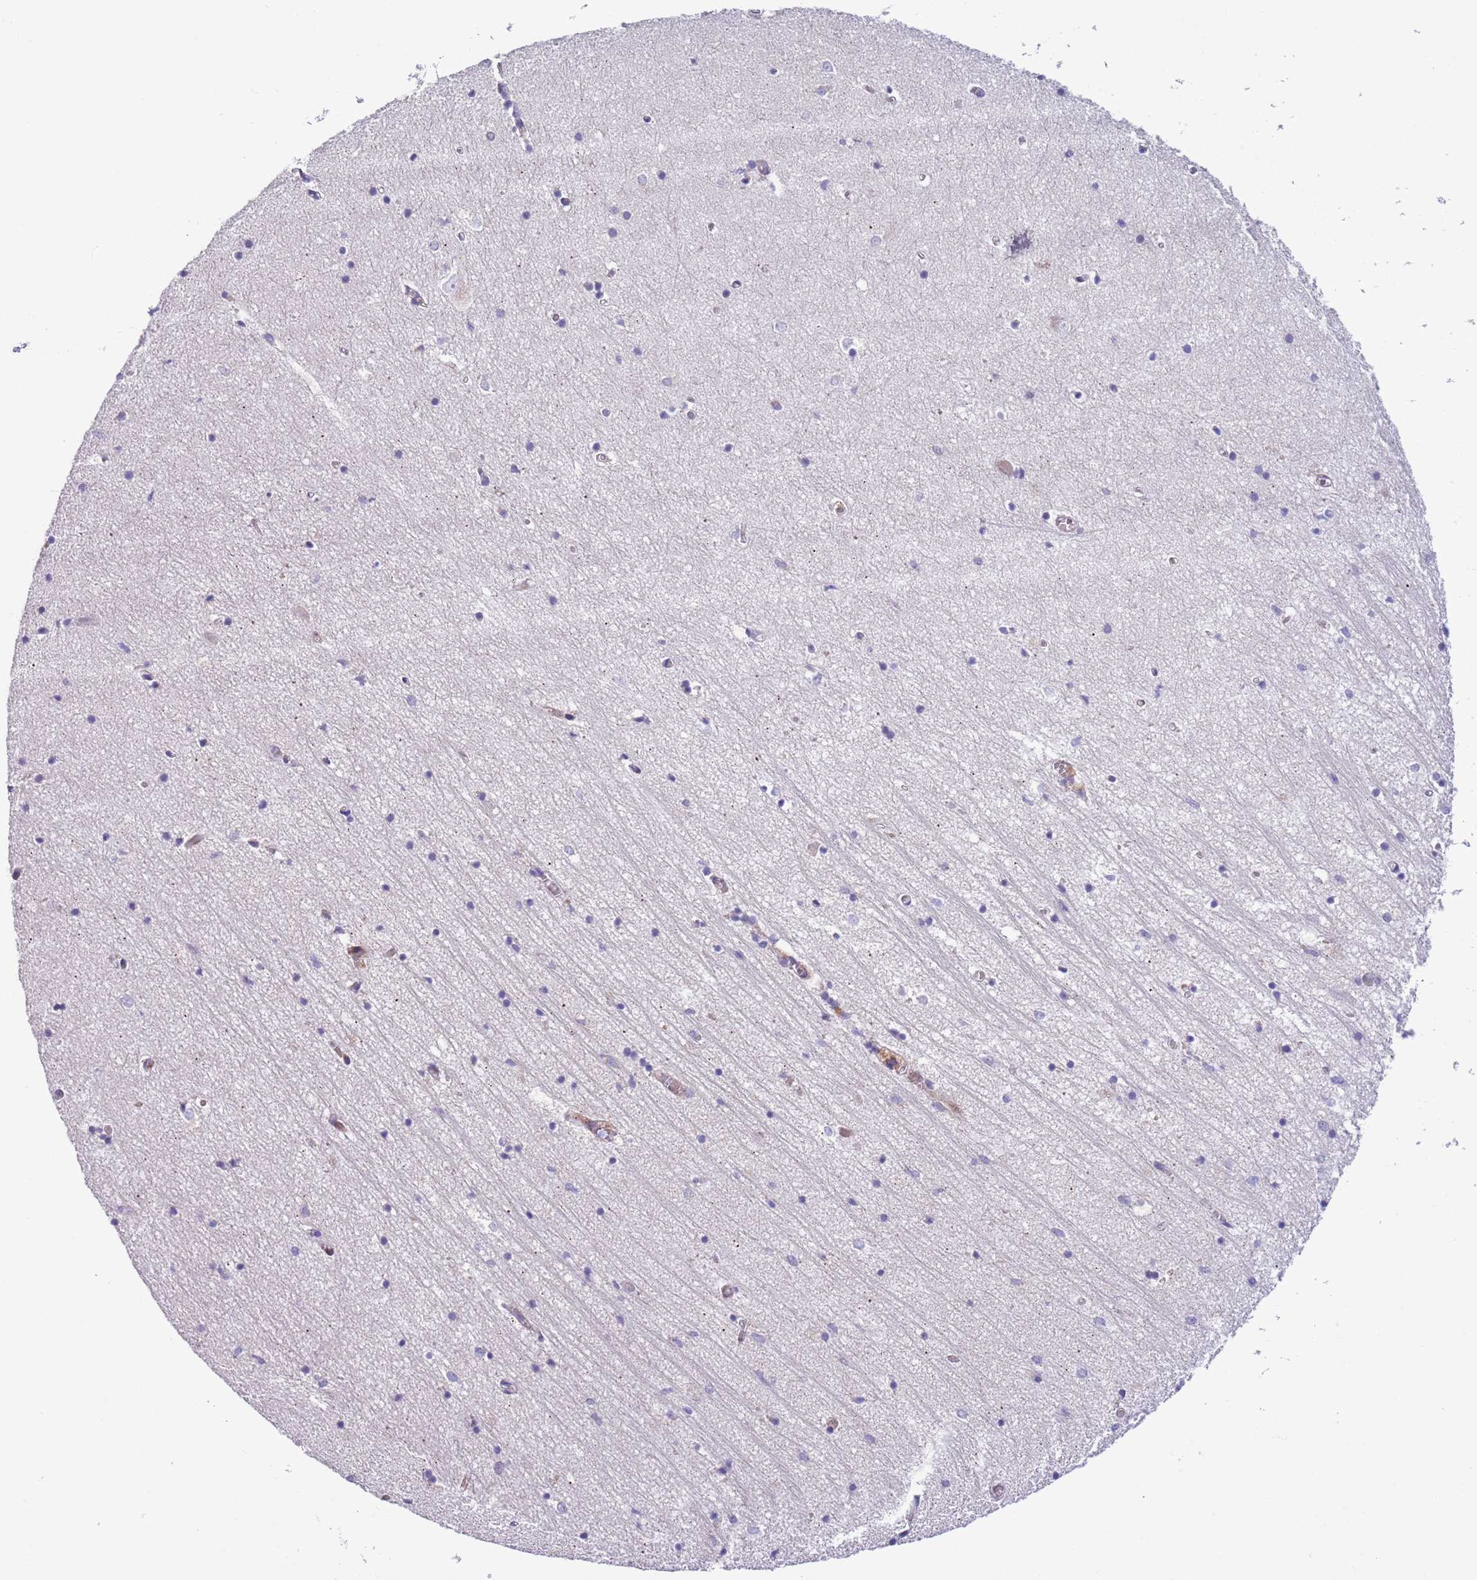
{"staining": {"intensity": "negative", "quantity": "none", "location": "none"}, "tissue": "hippocampus", "cell_type": "Glial cells", "image_type": "normal", "snomed": [{"axis": "morphology", "description": "Normal tissue, NOS"}, {"axis": "topography", "description": "Hippocampus"}], "caption": "DAB immunohistochemical staining of unremarkable human hippocampus exhibits no significant positivity in glial cells. Brightfield microscopy of immunohistochemistry (IHC) stained with DAB (brown) and hematoxylin (blue), captured at high magnification.", "gene": "MRPL32", "patient": {"sex": "female", "age": 64}}